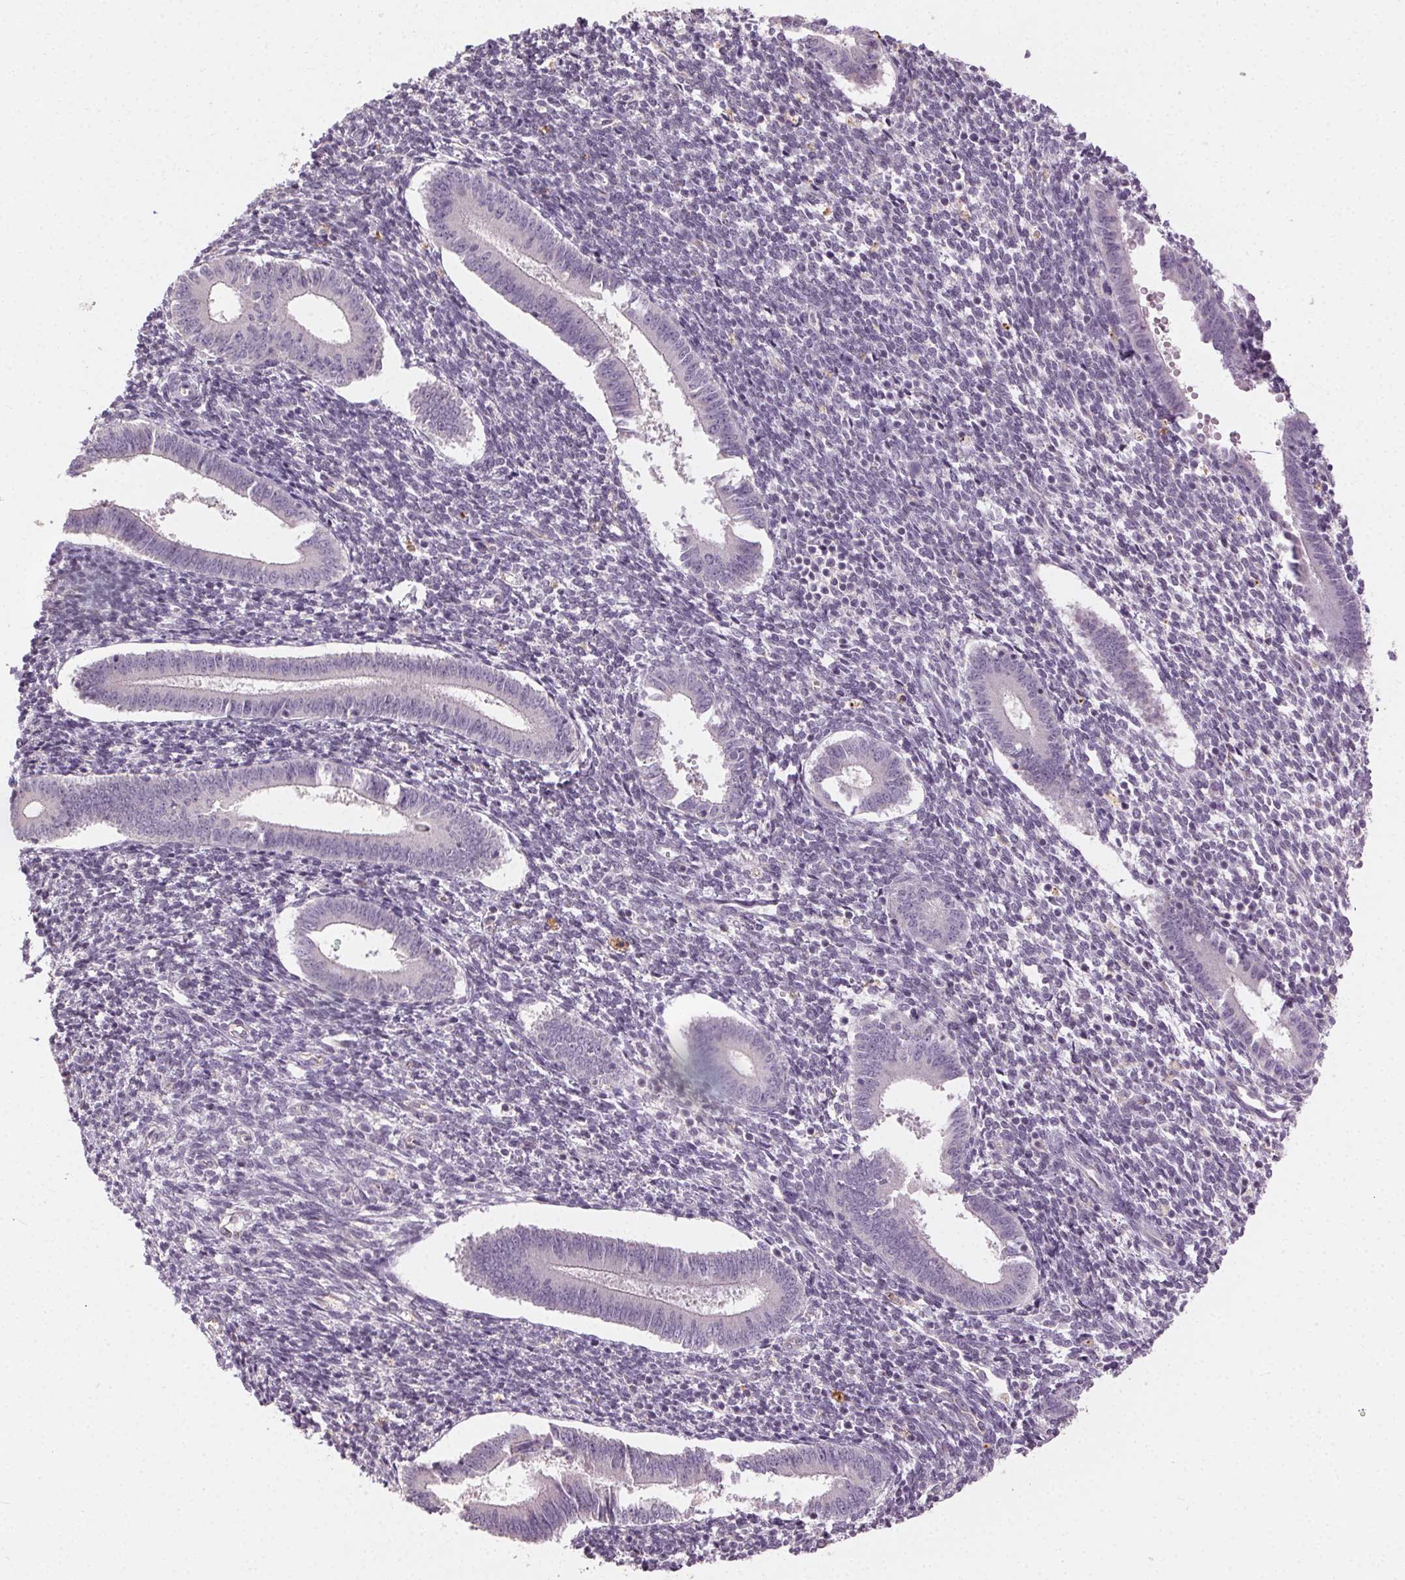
{"staining": {"intensity": "negative", "quantity": "none", "location": "none"}, "tissue": "endometrium", "cell_type": "Cells in endometrial stroma", "image_type": "normal", "snomed": [{"axis": "morphology", "description": "Normal tissue, NOS"}, {"axis": "topography", "description": "Endometrium"}], "caption": "A high-resolution image shows IHC staining of unremarkable endometrium, which shows no significant positivity in cells in endometrial stroma. Nuclei are stained in blue.", "gene": "CLTRN", "patient": {"sex": "female", "age": 25}}